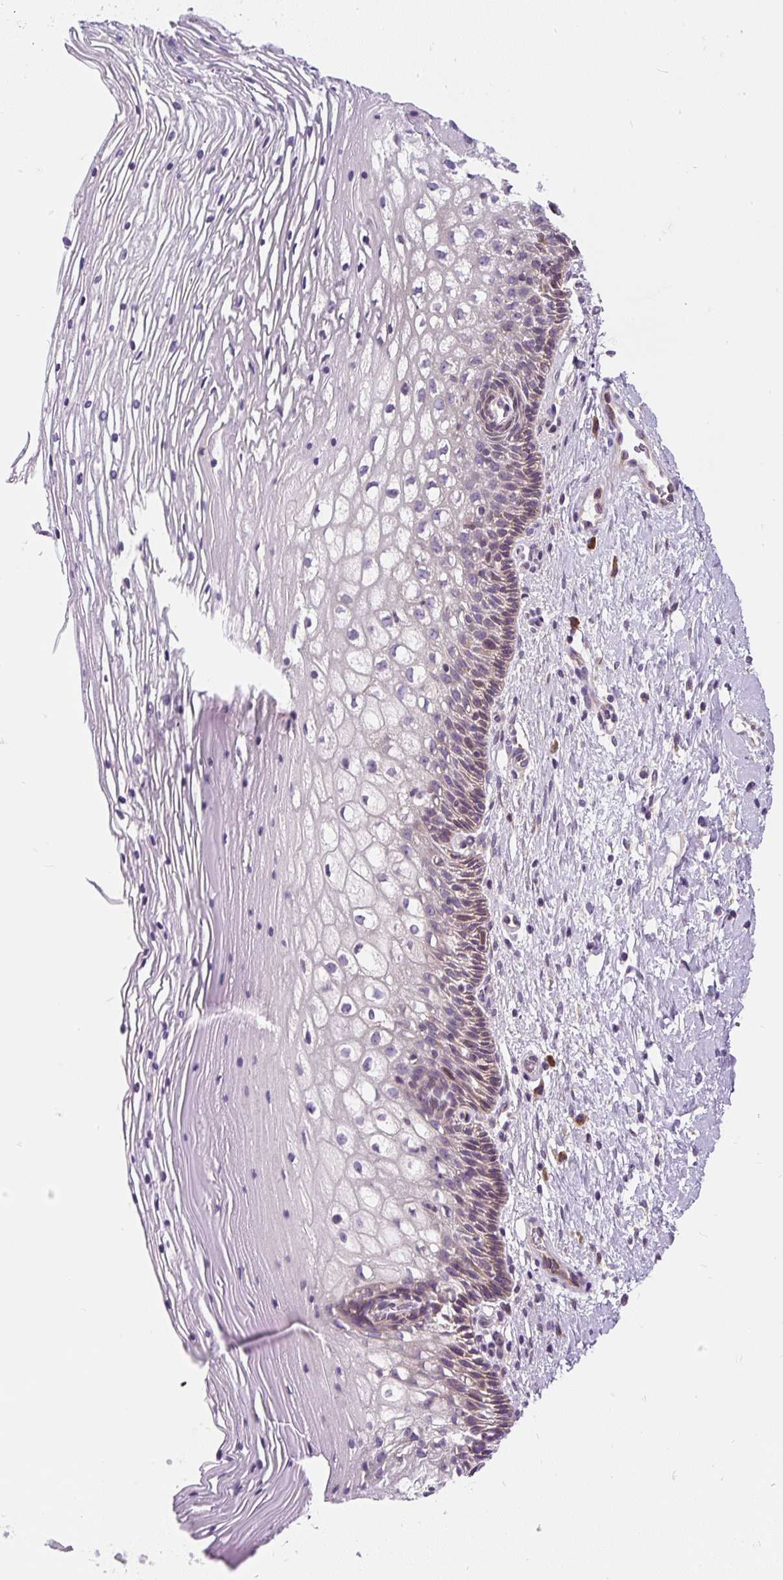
{"staining": {"intensity": "weak", "quantity": ">75%", "location": "cytoplasmic/membranous"}, "tissue": "cervix", "cell_type": "Glandular cells", "image_type": "normal", "snomed": [{"axis": "morphology", "description": "Normal tissue, NOS"}, {"axis": "topography", "description": "Cervix"}], "caption": "A brown stain shows weak cytoplasmic/membranous staining of a protein in glandular cells of unremarkable human cervix.", "gene": "CYP20A1", "patient": {"sex": "female", "age": 36}}